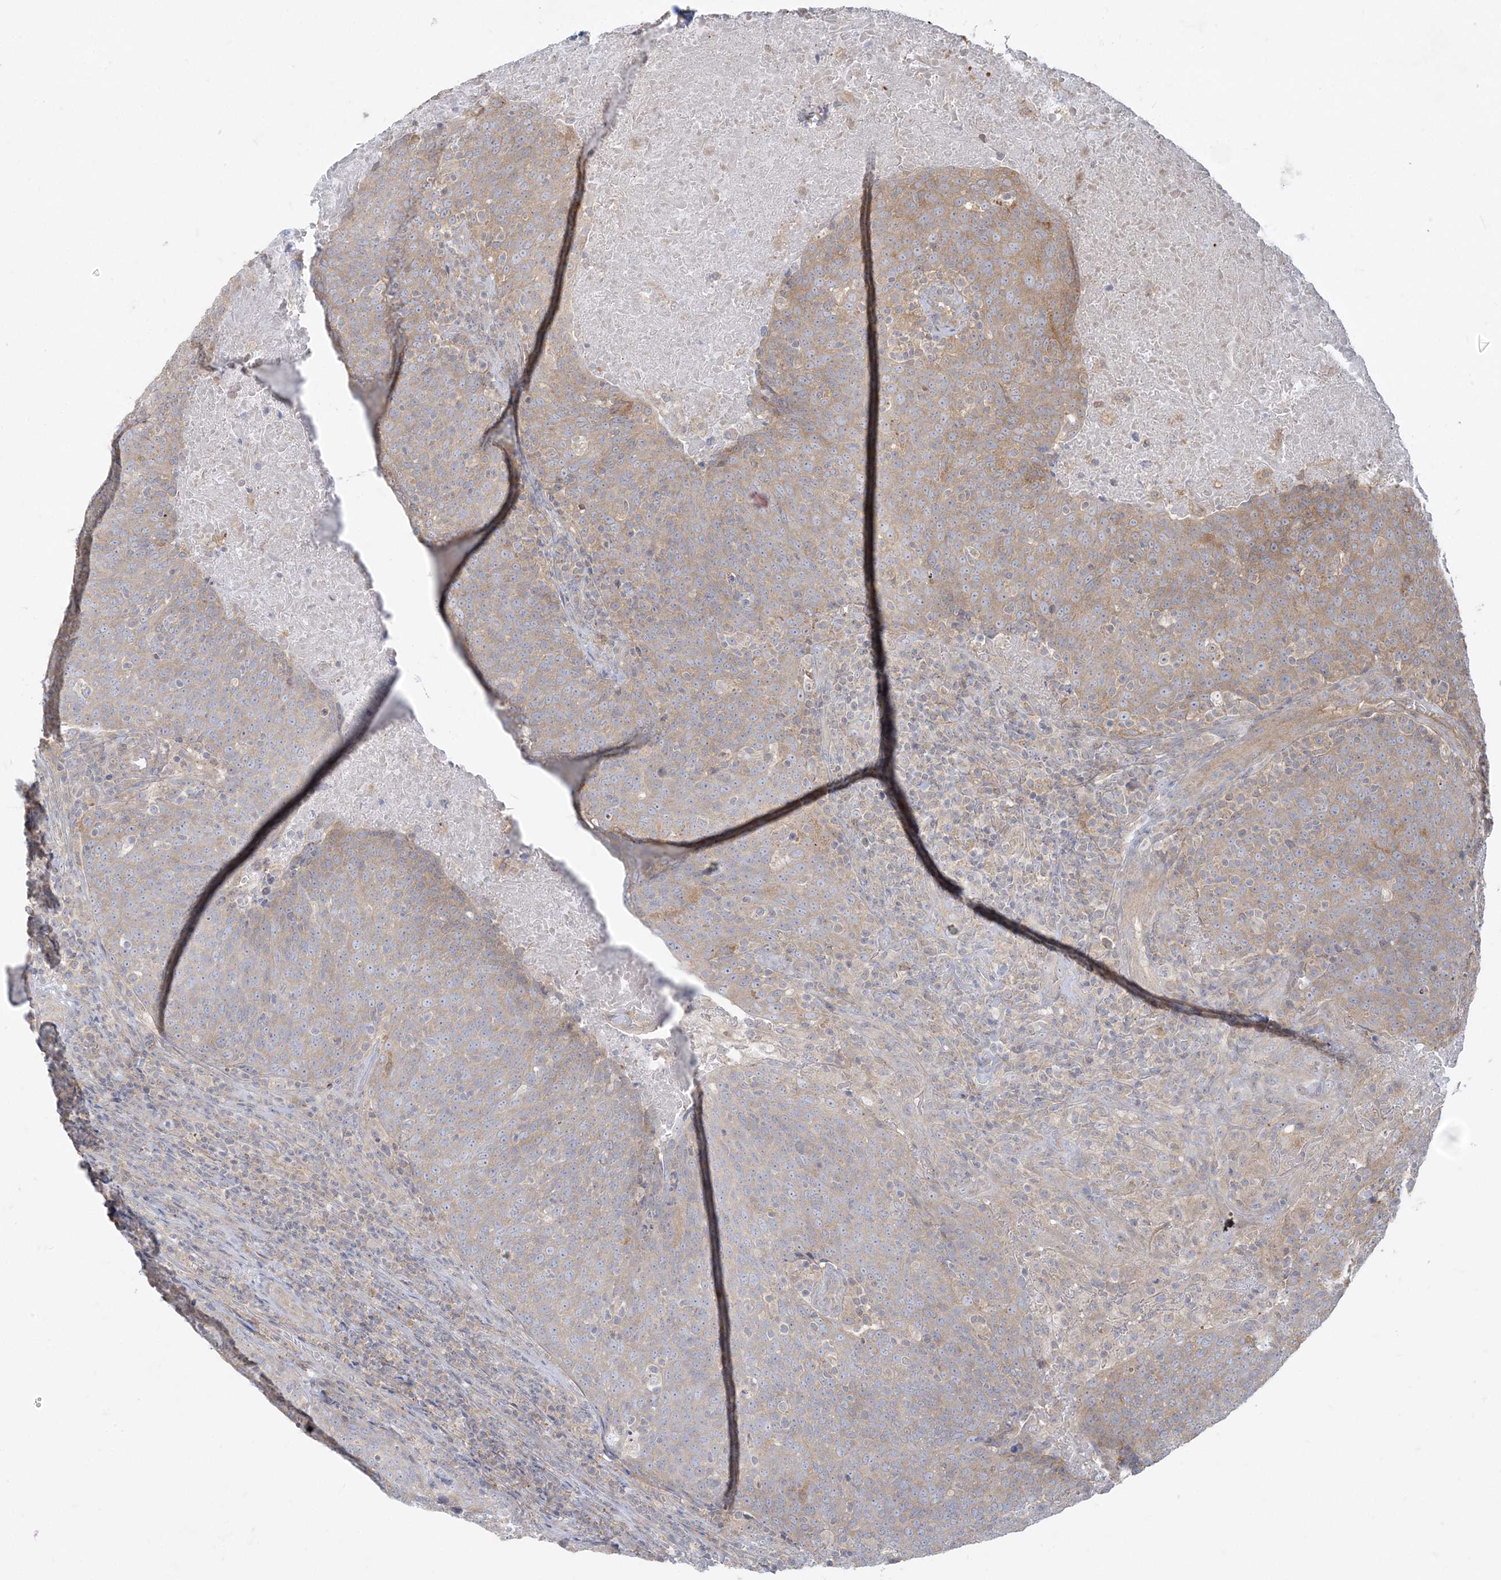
{"staining": {"intensity": "moderate", "quantity": "25%-75%", "location": "cytoplasmic/membranous"}, "tissue": "head and neck cancer", "cell_type": "Tumor cells", "image_type": "cancer", "snomed": [{"axis": "morphology", "description": "Squamous cell carcinoma, NOS"}, {"axis": "morphology", "description": "Squamous cell carcinoma, metastatic, NOS"}, {"axis": "topography", "description": "Lymph node"}, {"axis": "topography", "description": "Head-Neck"}], "caption": "This image displays head and neck metastatic squamous cell carcinoma stained with immunohistochemistry to label a protein in brown. The cytoplasmic/membranous of tumor cells show moderate positivity for the protein. Nuclei are counter-stained blue.", "gene": "ZC3H6", "patient": {"sex": "male", "age": 62}}